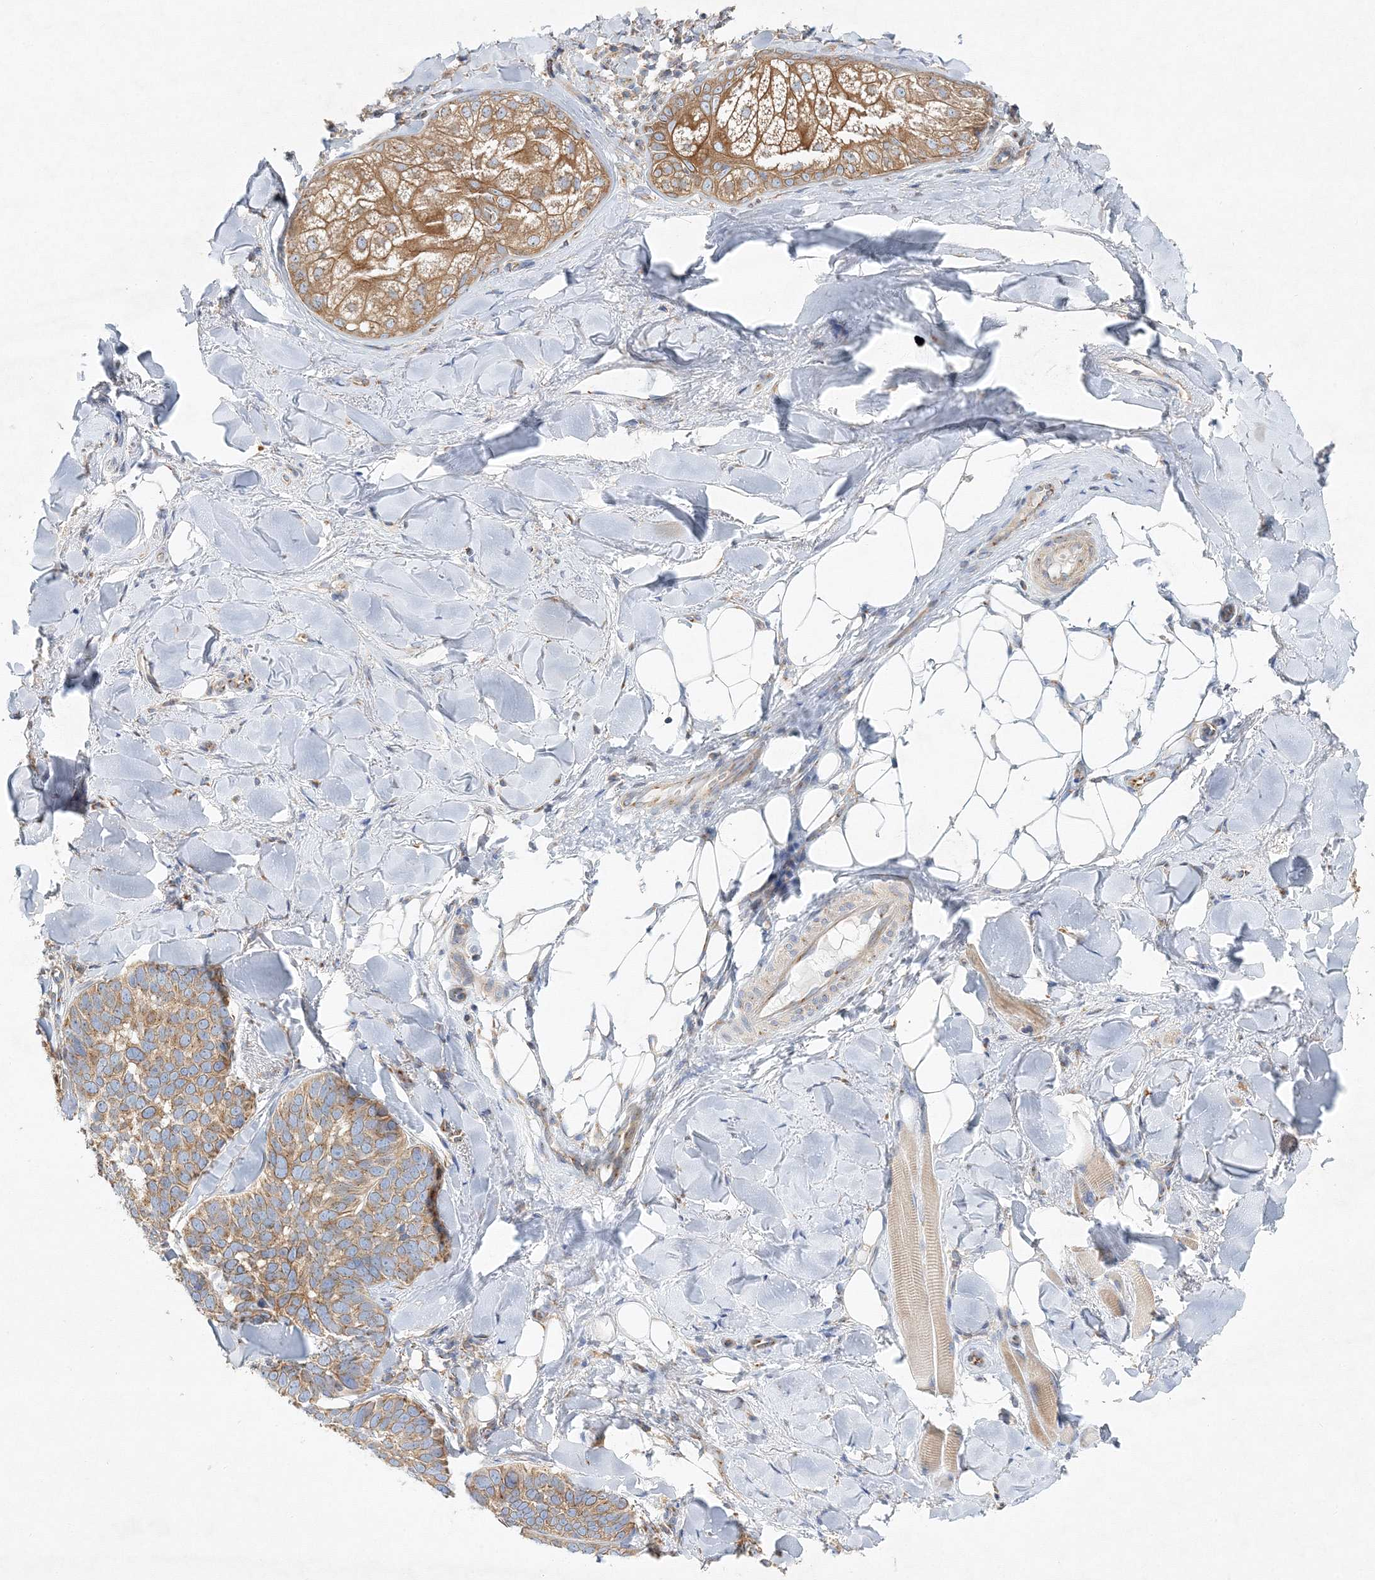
{"staining": {"intensity": "moderate", "quantity": ">75%", "location": "cytoplasmic/membranous"}, "tissue": "skin cancer", "cell_type": "Tumor cells", "image_type": "cancer", "snomed": [{"axis": "morphology", "description": "Basal cell carcinoma"}, {"axis": "topography", "description": "Skin"}], "caption": "Immunohistochemical staining of skin basal cell carcinoma displays medium levels of moderate cytoplasmic/membranous staining in approximately >75% of tumor cells.", "gene": "SEC23IP", "patient": {"sex": "male", "age": 62}}